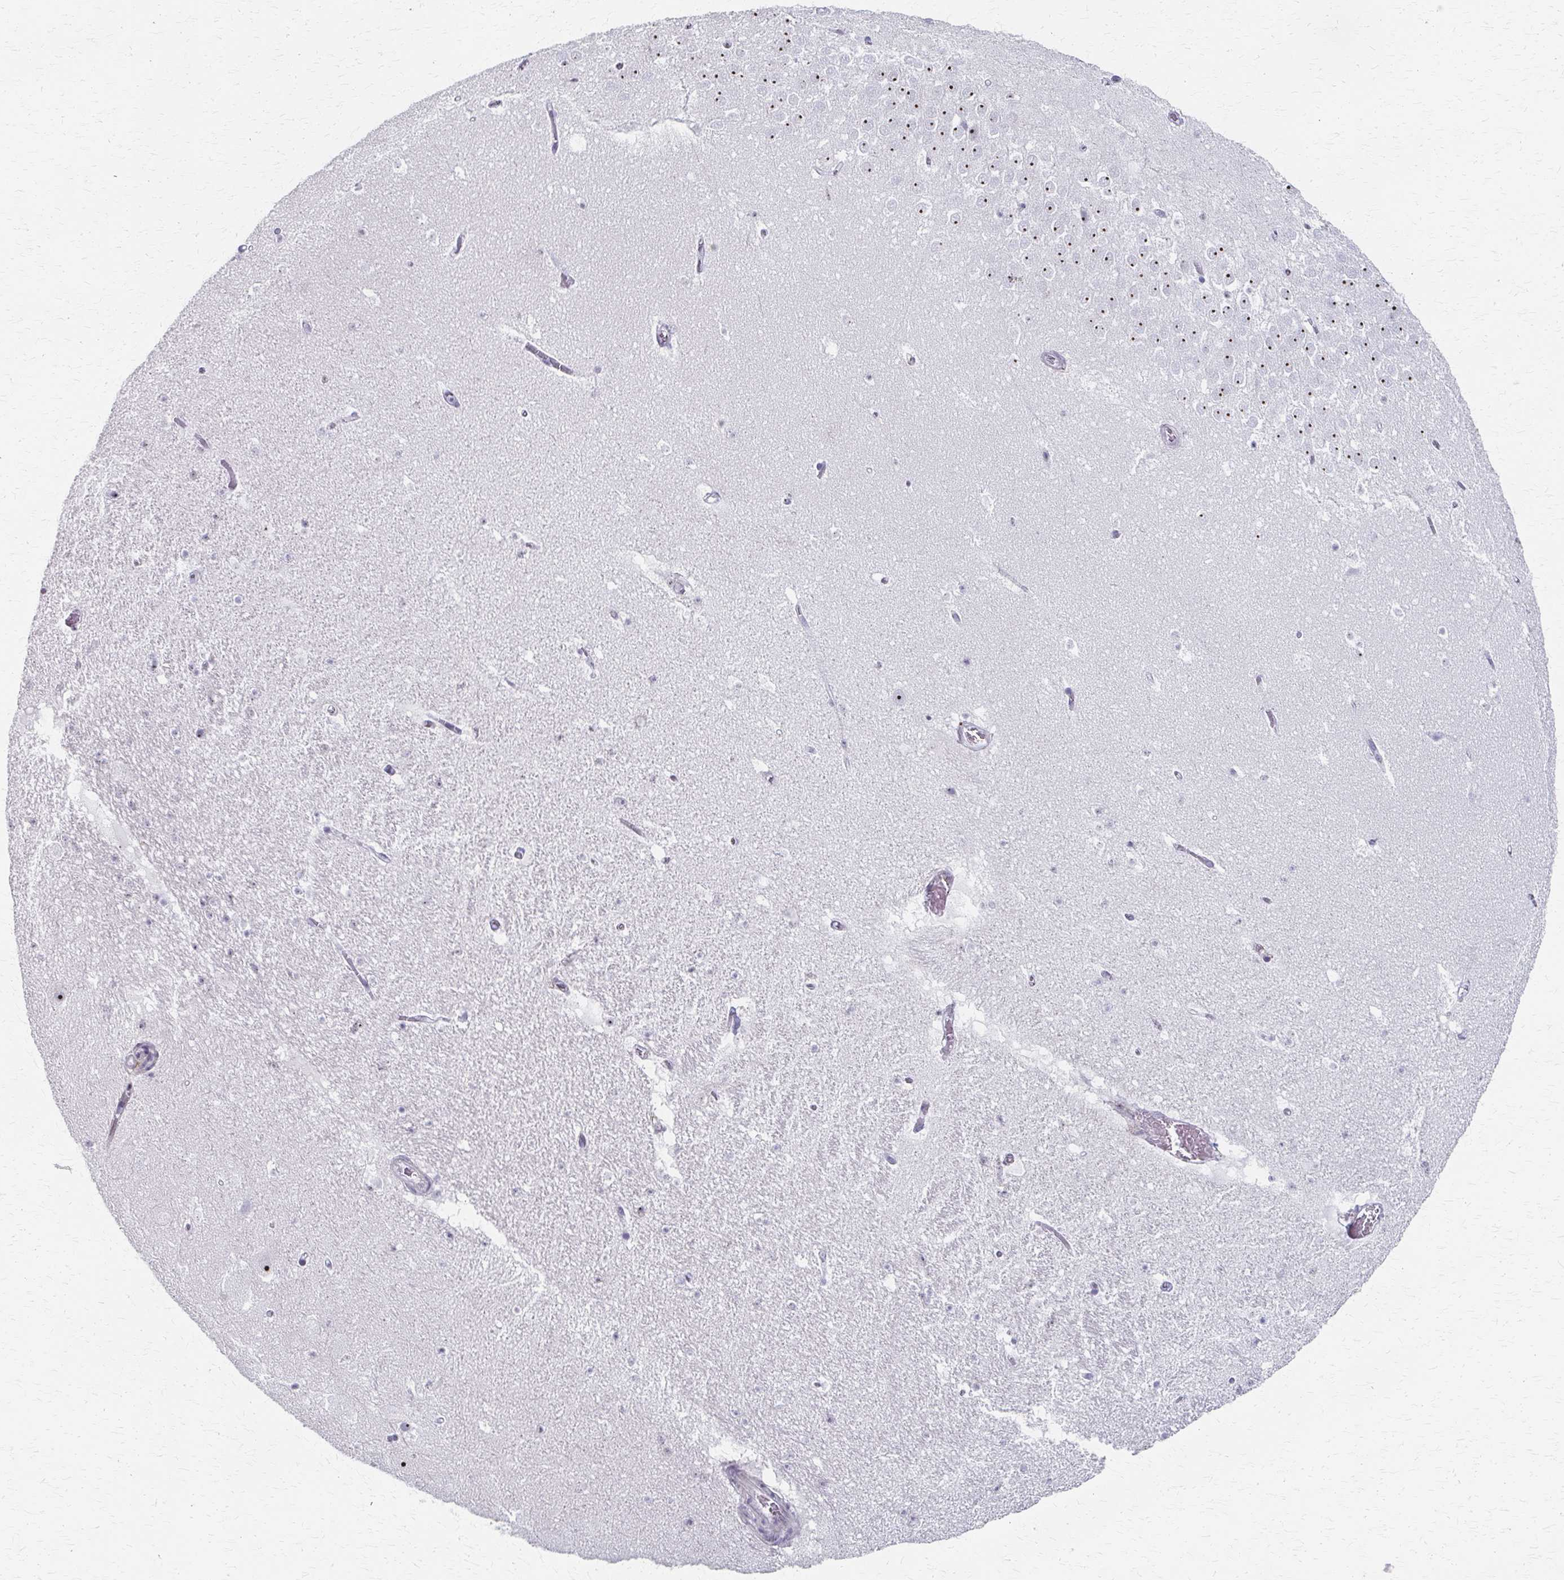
{"staining": {"intensity": "negative", "quantity": "none", "location": "none"}, "tissue": "hippocampus", "cell_type": "Glial cells", "image_type": "normal", "snomed": [{"axis": "morphology", "description": "Normal tissue, NOS"}, {"axis": "topography", "description": "Hippocampus"}], "caption": "IHC histopathology image of benign hippocampus: human hippocampus stained with DAB (3,3'-diaminobenzidine) demonstrates no significant protein staining in glial cells.", "gene": "PES1", "patient": {"sex": "female", "age": 42}}